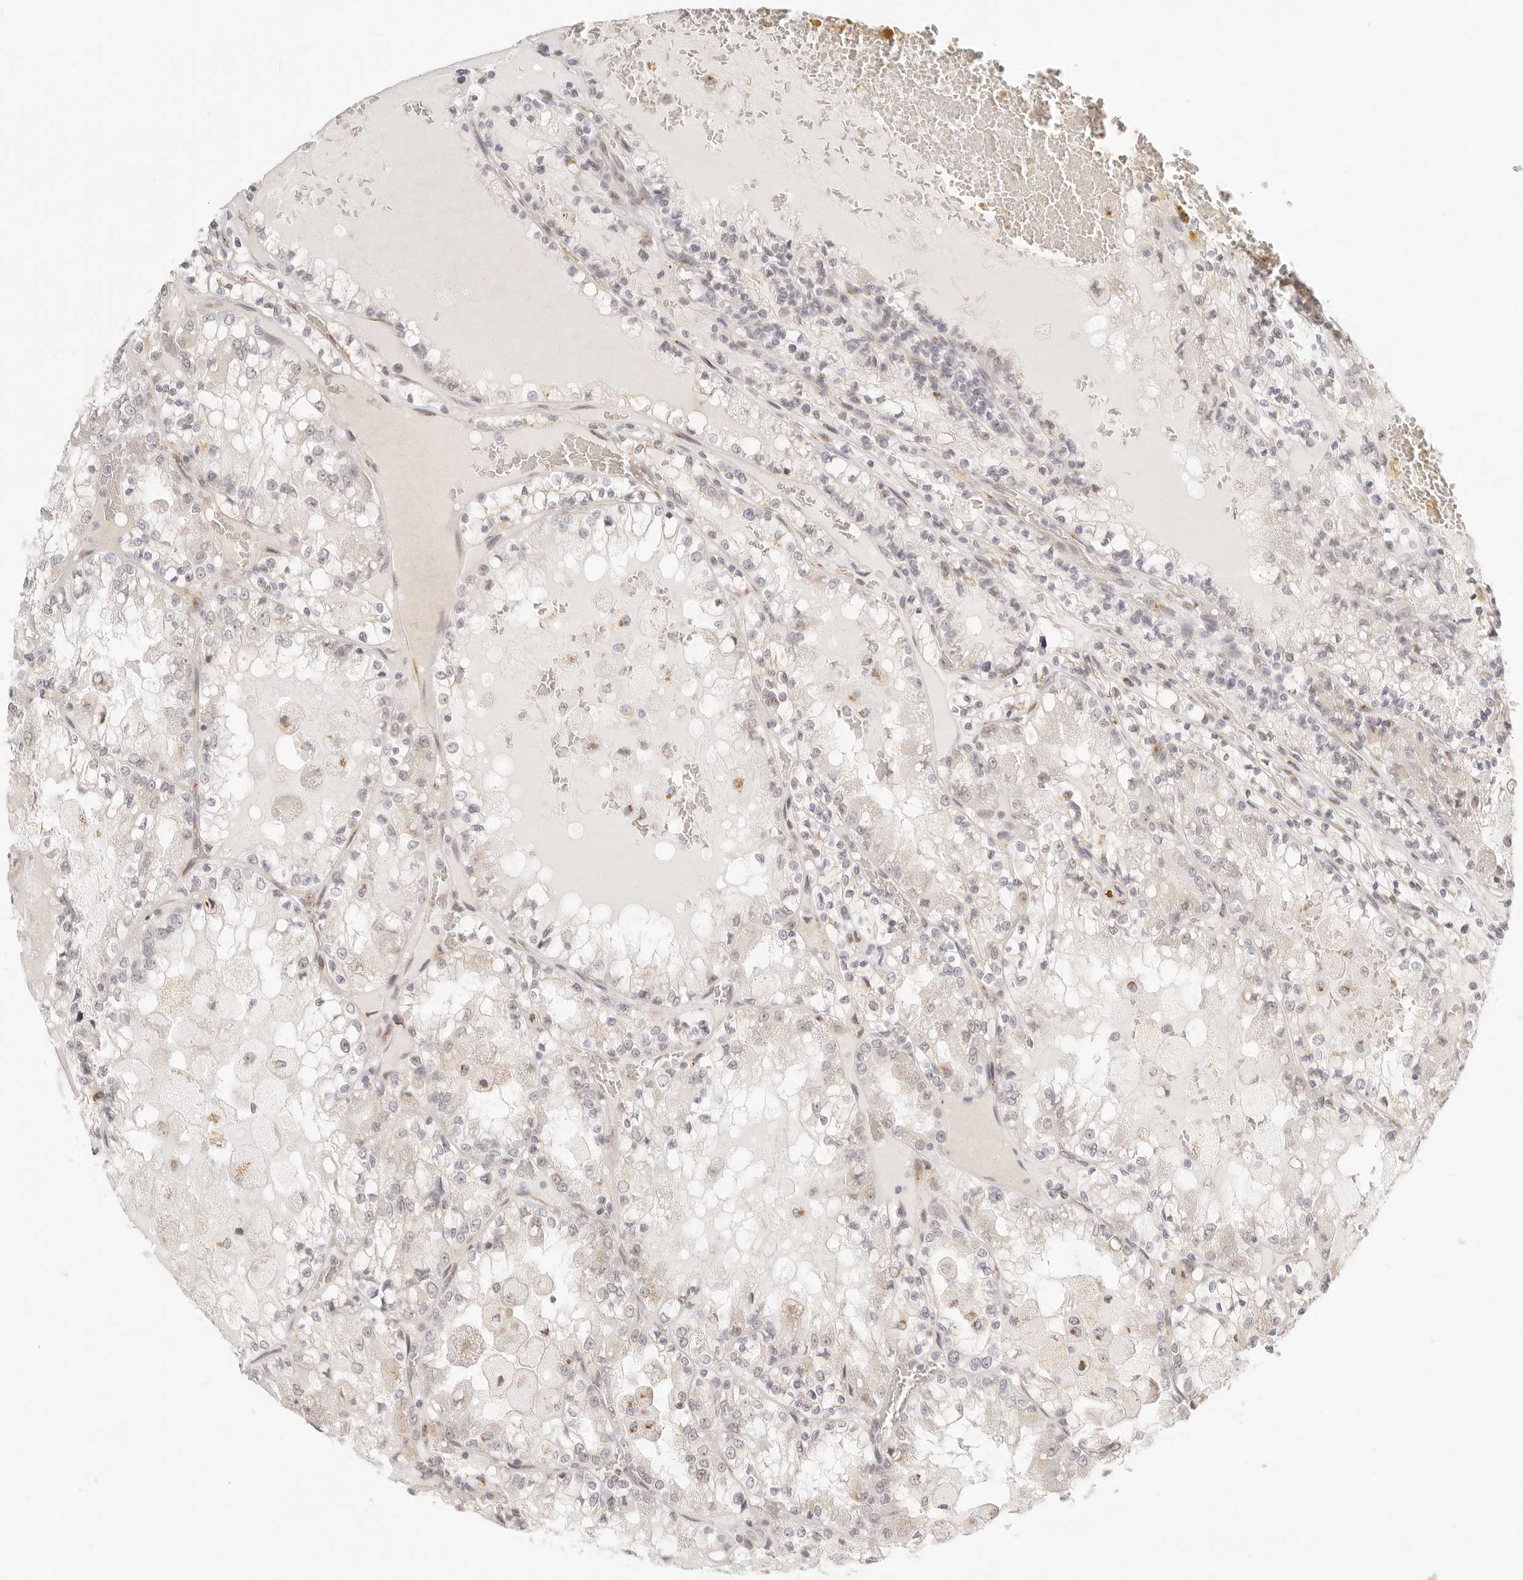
{"staining": {"intensity": "negative", "quantity": "none", "location": "none"}, "tissue": "renal cancer", "cell_type": "Tumor cells", "image_type": "cancer", "snomed": [{"axis": "morphology", "description": "Adenocarcinoma, NOS"}, {"axis": "topography", "description": "Kidney"}], "caption": "This photomicrograph is of renal adenocarcinoma stained with immunohistochemistry (IHC) to label a protein in brown with the nuclei are counter-stained blue. There is no expression in tumor cells.", "gene": "FAM20B", "patient": {"sex": "female", "age": 56}}